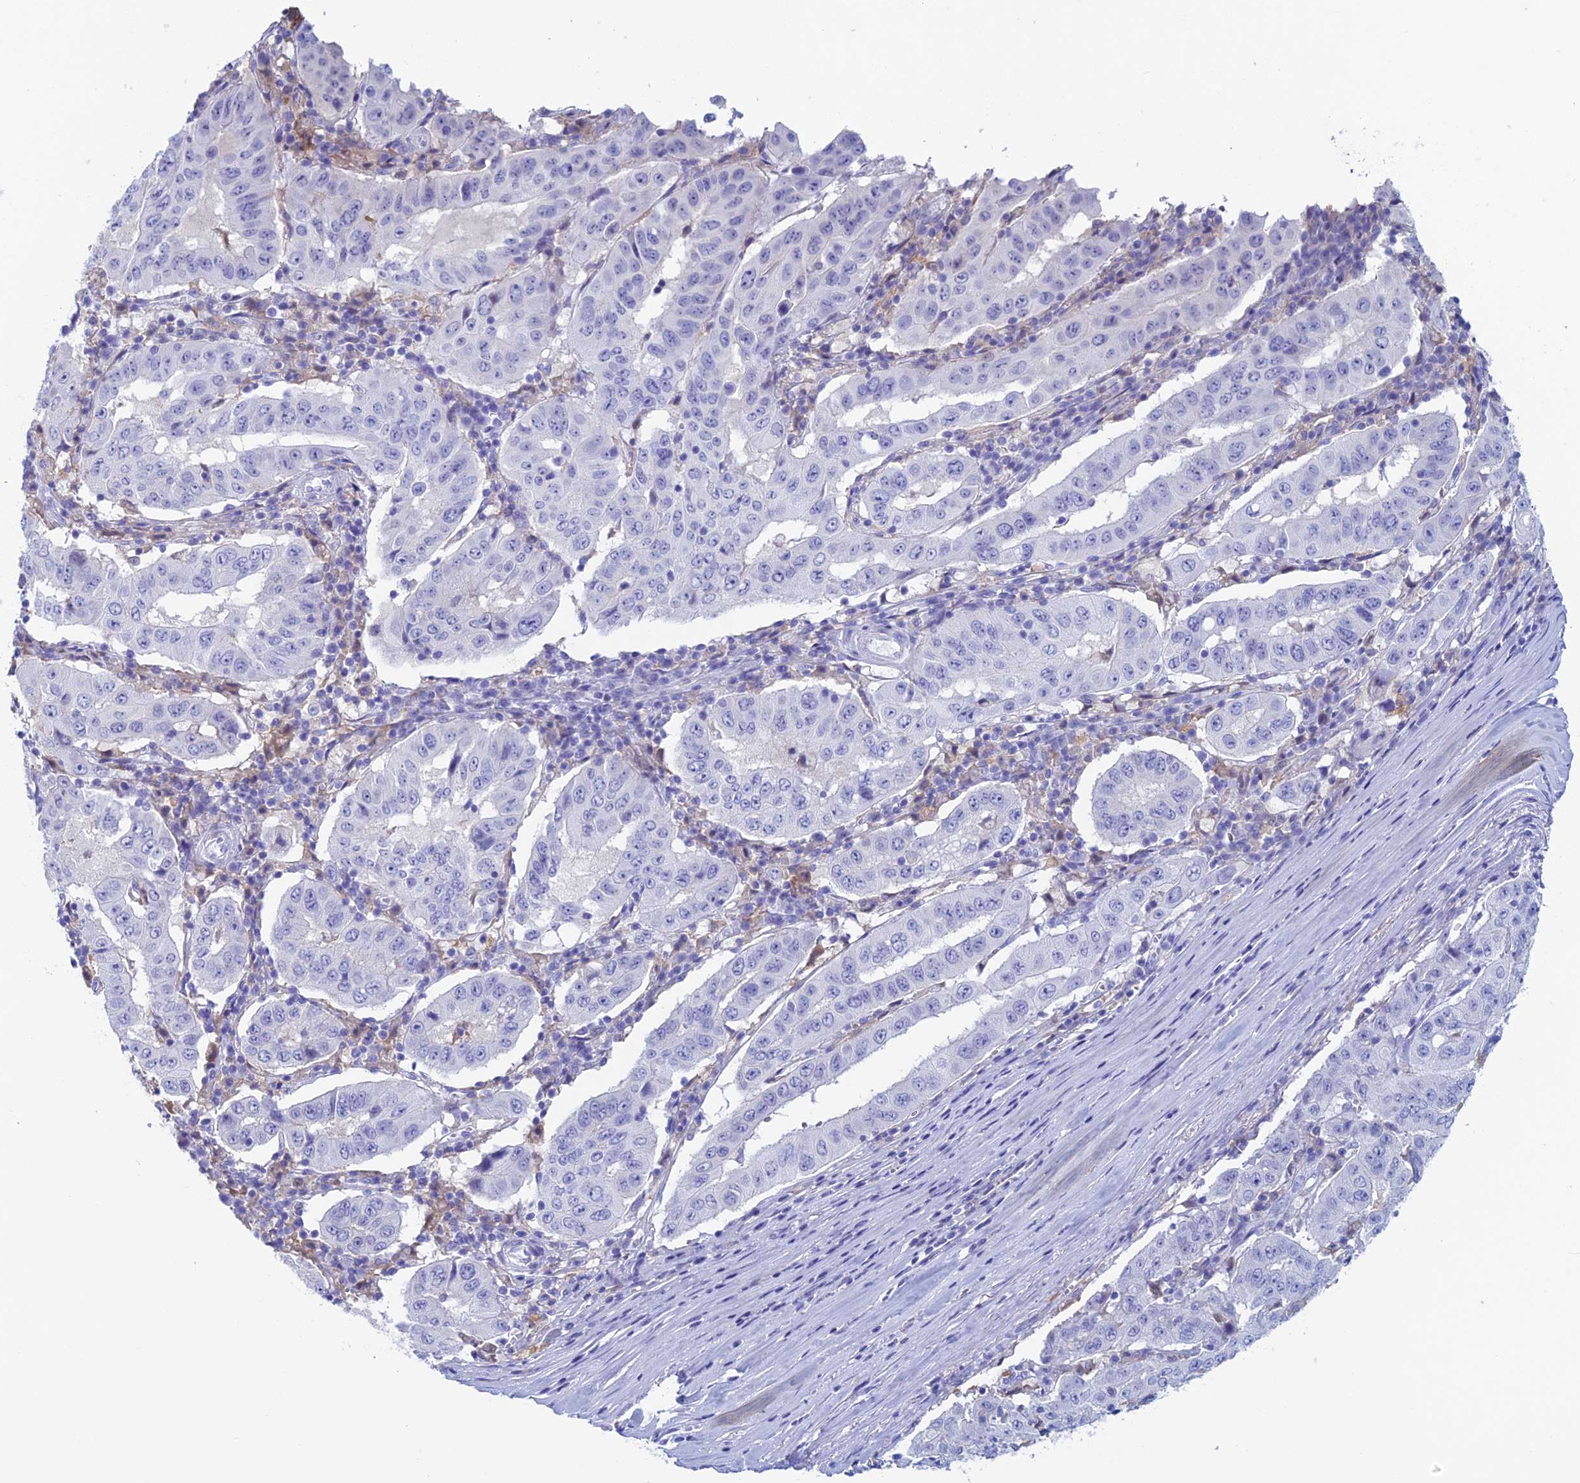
{"staining": {"intensity": "negative", "quantity": "none", "location": "none"}, "tissue": "pancreatic cancer", "cell_type": "Tumor cells", "image_type": "cancer", "snomed": [{"axis": "morphology", "description": "Adenocarcinoma, NOS"}, {"axis": "topography", "description": "Pancreas"}], "caption": "Immunohistochemistry (IHC) histopathology image of neoplastic tissue: human pancreatic cancer stained with DAB (3,3'-diaminobenzidine) demonstrates no significant protein staining in tumor cells.", "gene": "KCNK17", "patient": {"sex": "male", "age": 63}}